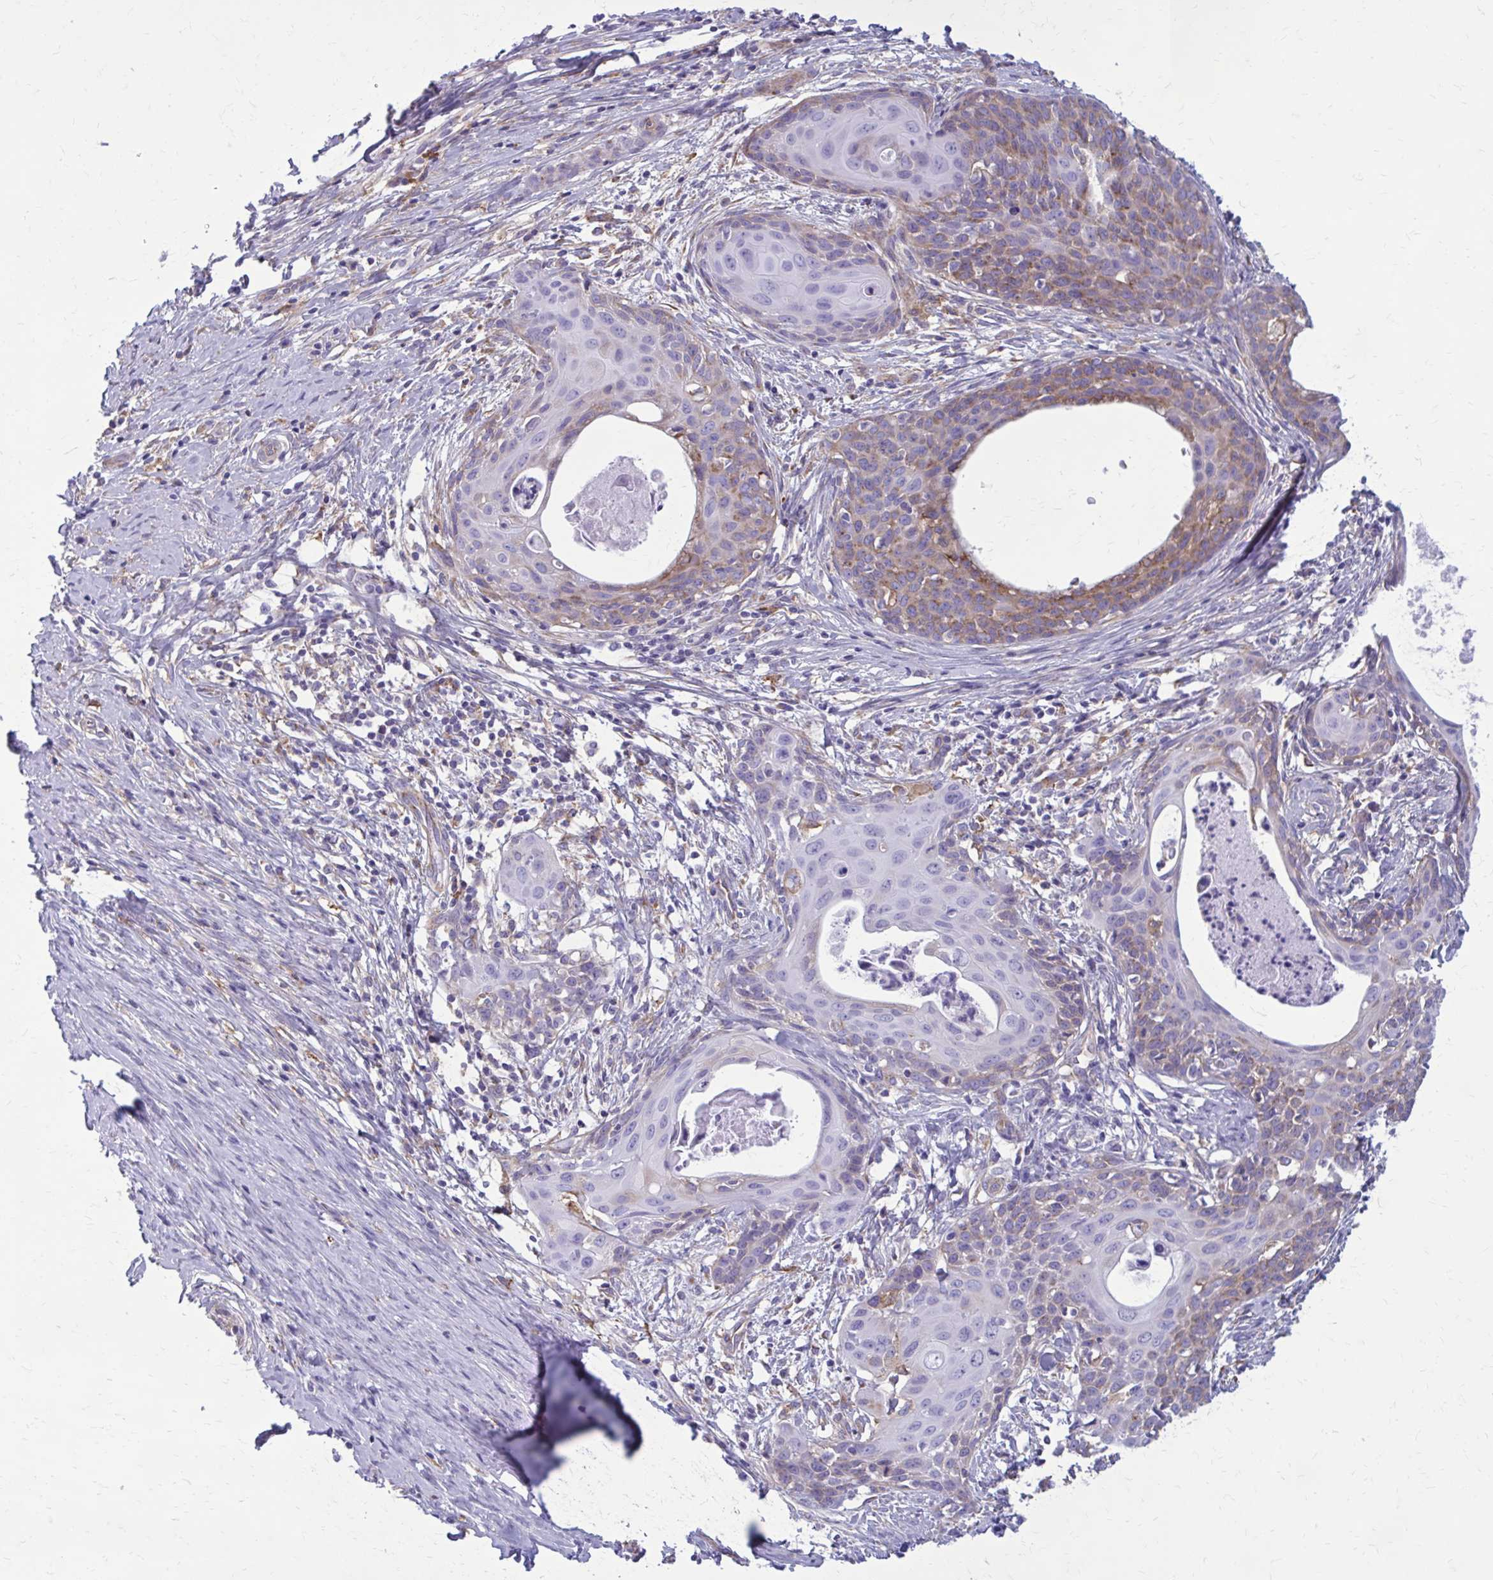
{"staining": {"intensity": "weak", "quantity": "25%-75%", "location": "cytoplasmic/membranous"}, "tissue": "cervical cancer", "cell_type": "Tumor cells", "image_type": "cancer", "snomed": [{"axis": "morphology", "description": "Squamous cell carcinoma, NOS"}, {"axis": "morphology", "description": "Adenocarcinoma, NOS"}, {"axis": "topography", "description": "Cervix"}], "caption": "This photomicrograph demonstrates IHC staining of cervical cancer, with low weak cytoplasmic/membranous positivity in approximately 25%-75% of tumor cells.", "gene": "CLTA", "patient": {"sex": "female", "age": 52}}